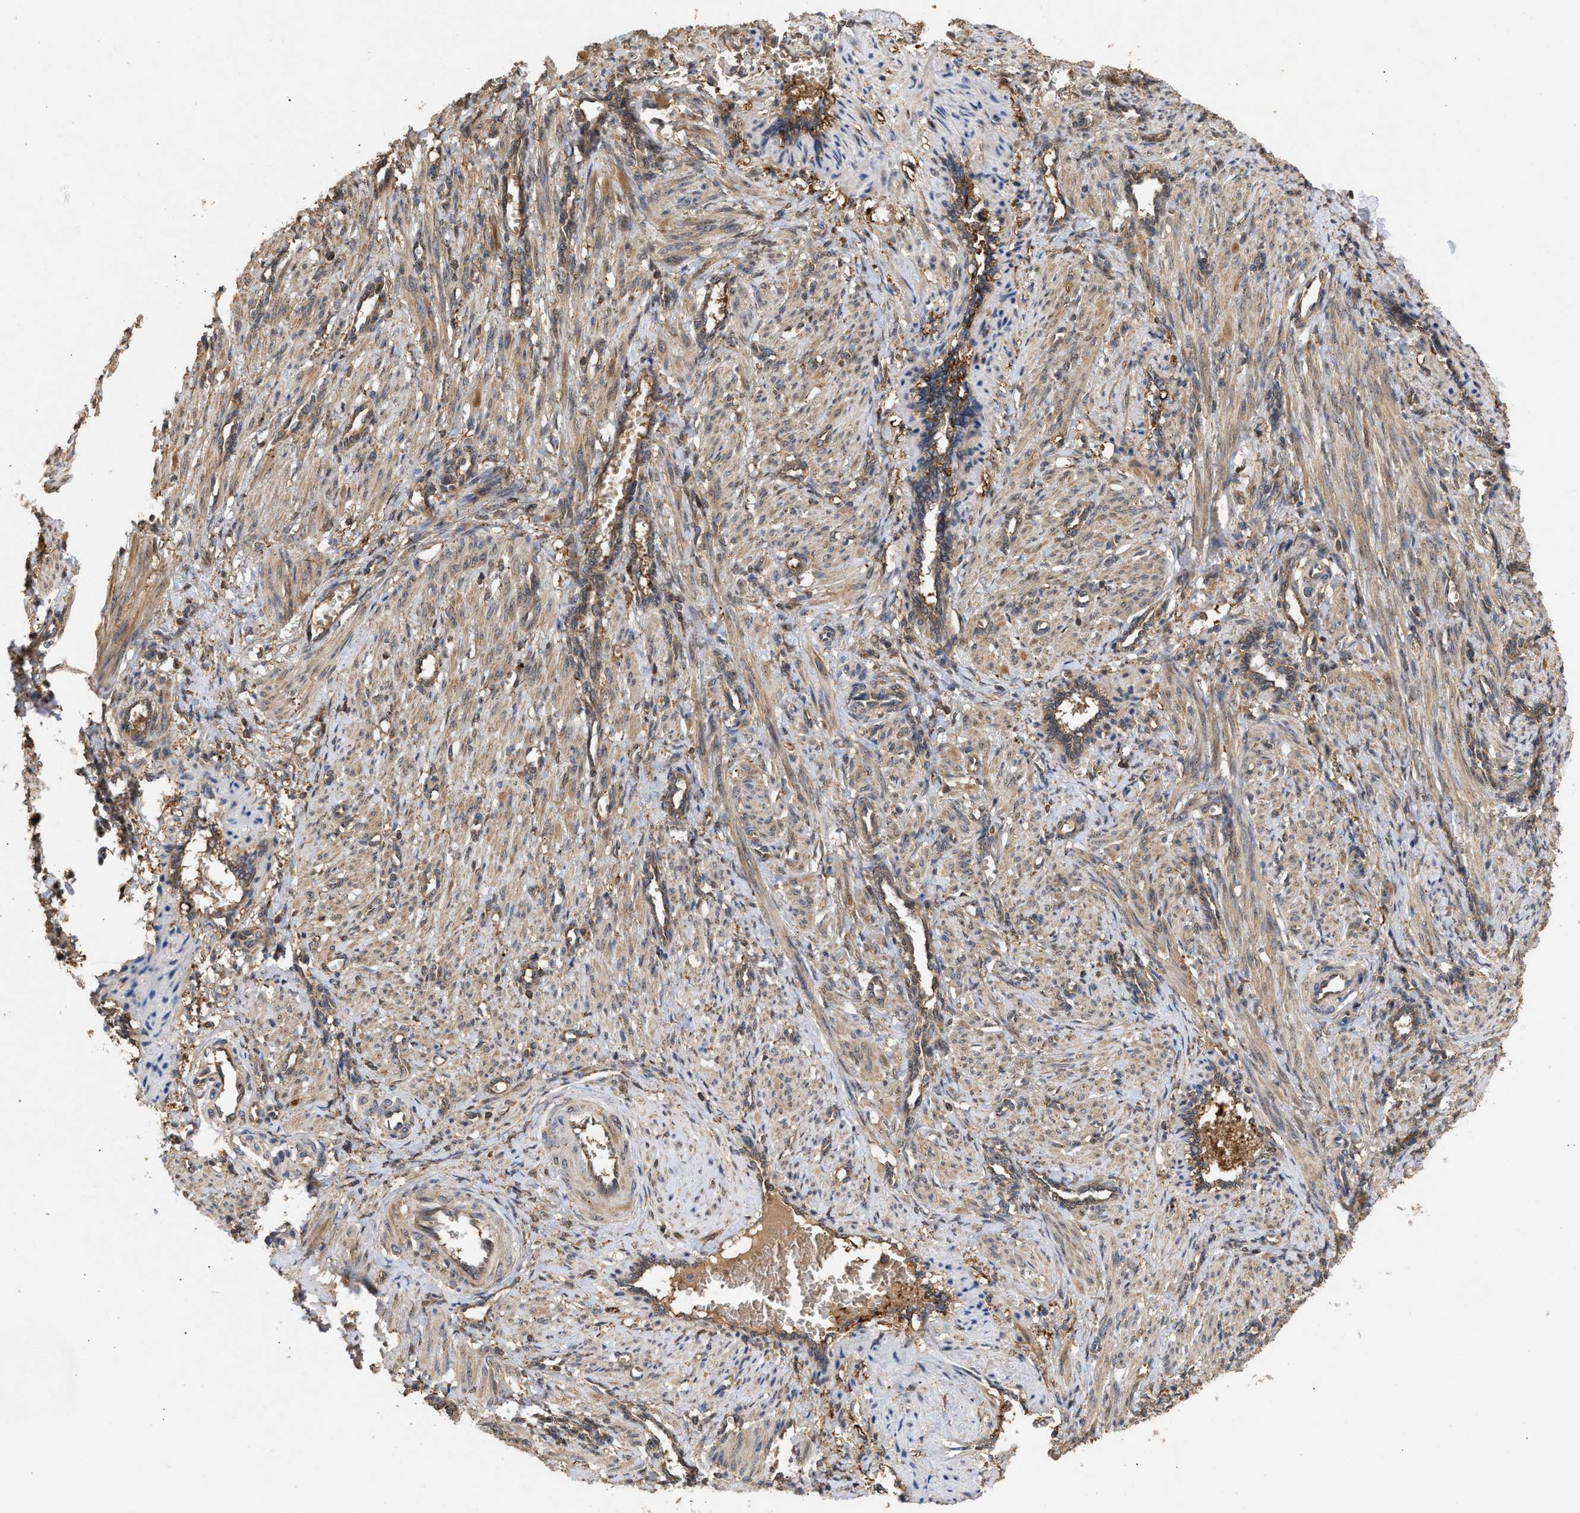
{"staining": {"intensity": "weak", "quantity": "25%-75%", "location": "cytoplasmic/membranous"}, "tissue": "smooth muscle", "cell_type": "Smooth muscle cells", "image_type": "normal", "snomed": [{"axis": "morphology", "description": "Normal tissue, NOS"}, {"axis": "topography", "description": "Endometrium"}], "caption": "Smooth muscle stained with DAB immunohistochemistry (IHC) shows low levels of weak cytoplasmic/membranous expression in about 25%-75% of smooth muscle cells.", "gene": "FITM1", "patient": {"sex": "female", "age": 33}}